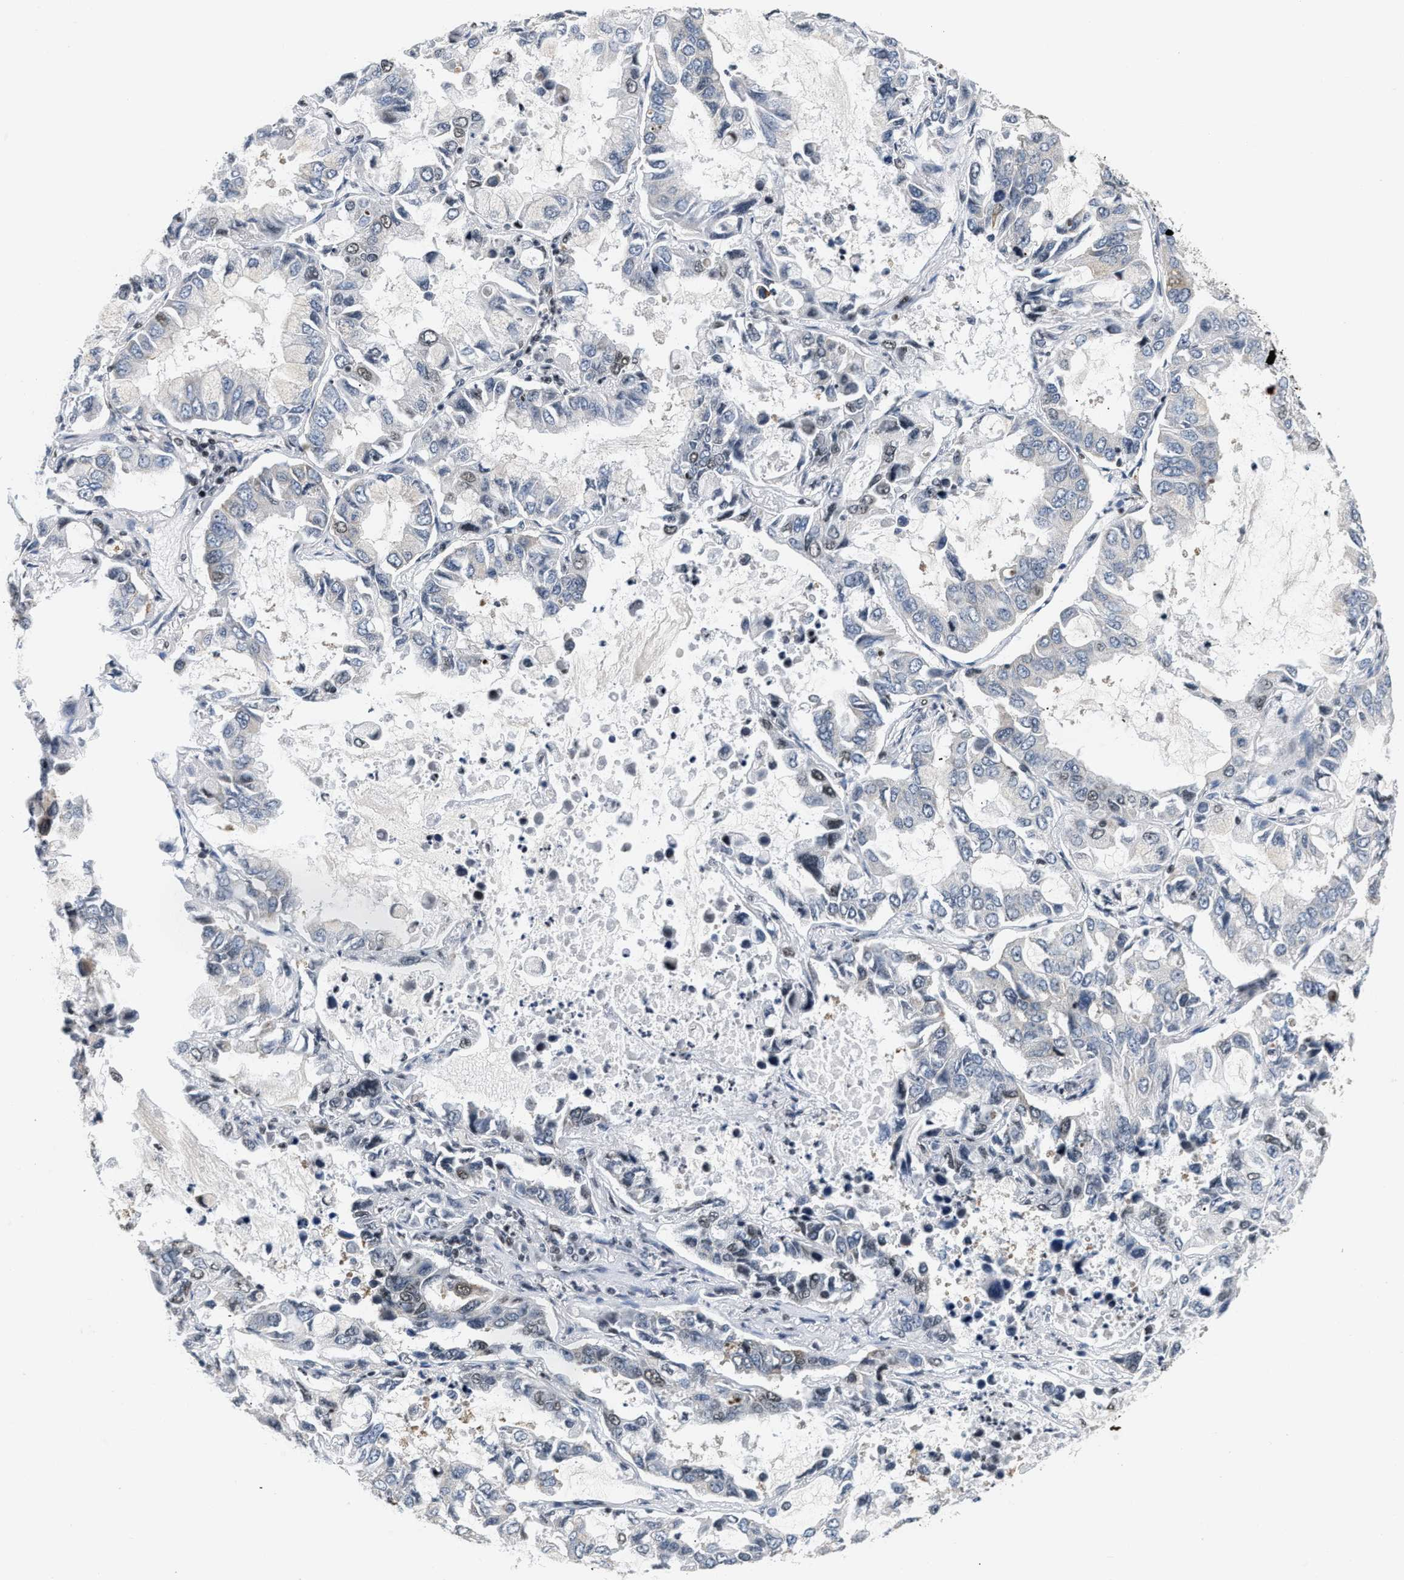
{"staining": {"intensity": "weak", "quantity": "<25%", "location": "nuclear"}, "tissue": "lung cancer", "cell_type": "Tumor cells", "image_type": "cancer", "snomed": [{"axis": "morphology", "description": "Adenocarcinoma, NOS"}, {"axis": "topography", "description": "Lung"}], "caption": "This is an IHC histopathology image of human lung cancer. There is no positivity in tumor cells.", "gene": "RAF1", "patient": {"sex": "male", "age": 64}}